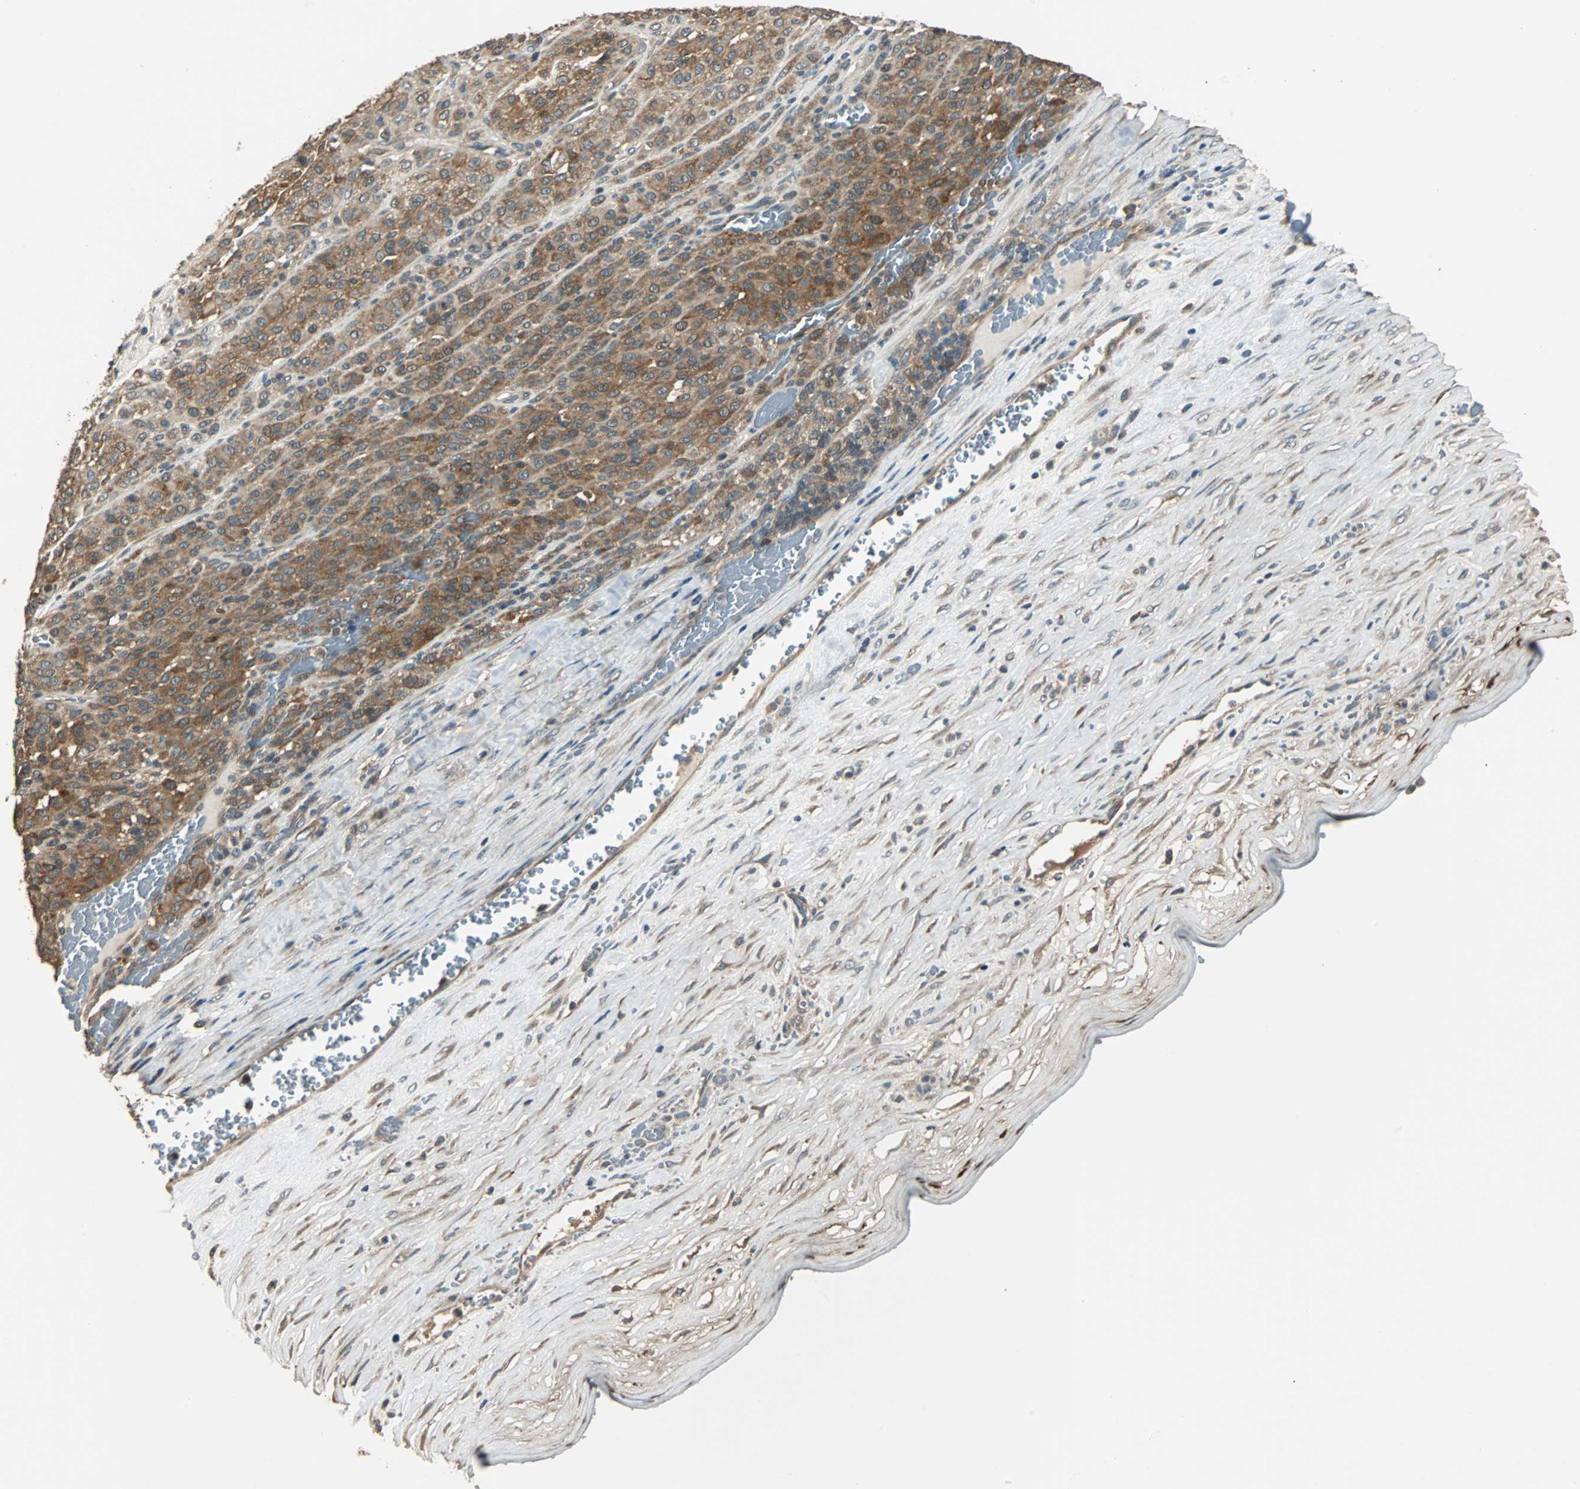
{"staining": {"intensity": "strong", "quantity": ">75%", "location": "cytoplasmic/membranous"}, "tissue": "melanoma", "cell_type": "Tumor cells", "image_type": "cancer", "snomed": [{"axis": "morphology", "description": "Malignant melanoma, Metastatic site"}, {"axis": "topography", "description": "Pancreas"}], "caption": "Human malignant melanoma (metastatic site) stained with a brown dye displays strong cytoplasmic/membranous positive positivity in approximately >75% of tumor cells.", "gene": "ABHD2", "patient": {"sex": "female", "age": 30}}